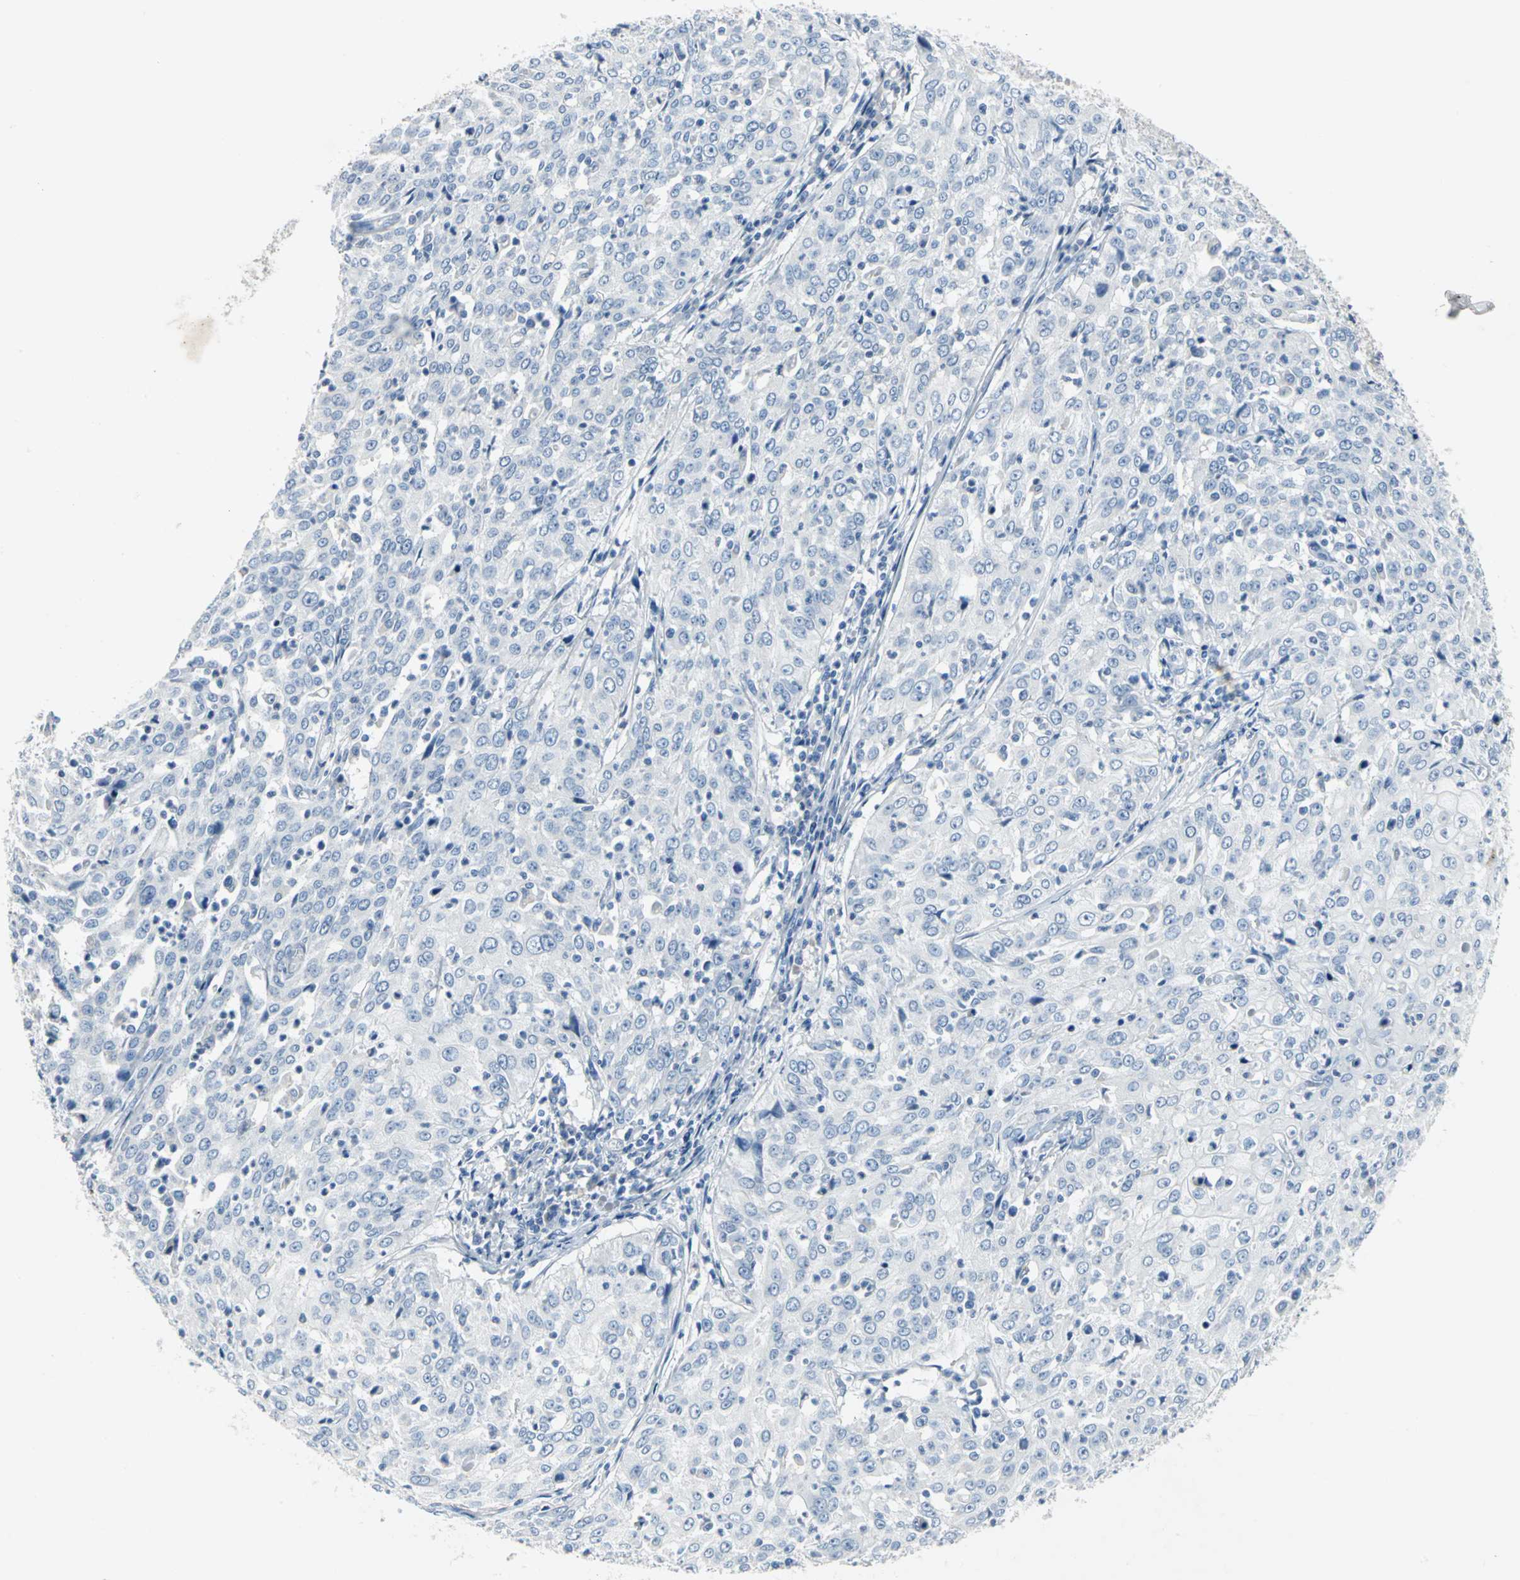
{"staining": {"intensity": "negative", "quantity": "none", "location": "none"}, "tissue": "cervical cancer", "cell_type": "Tumor cells", "image_type": "cancer", "snomed": [{"axis": "morphology", "description": "Squamous cell carcinoma, NOS"}, {"axis": "topography", "description": "Cervix"}], "caption": "Cervical squamous cell carcinoma was stained to show a protein in brown. There is no significant positivity in tumor cells.", "gene": "PTGDS", "patient": {"sex": "female", "age": 39}}